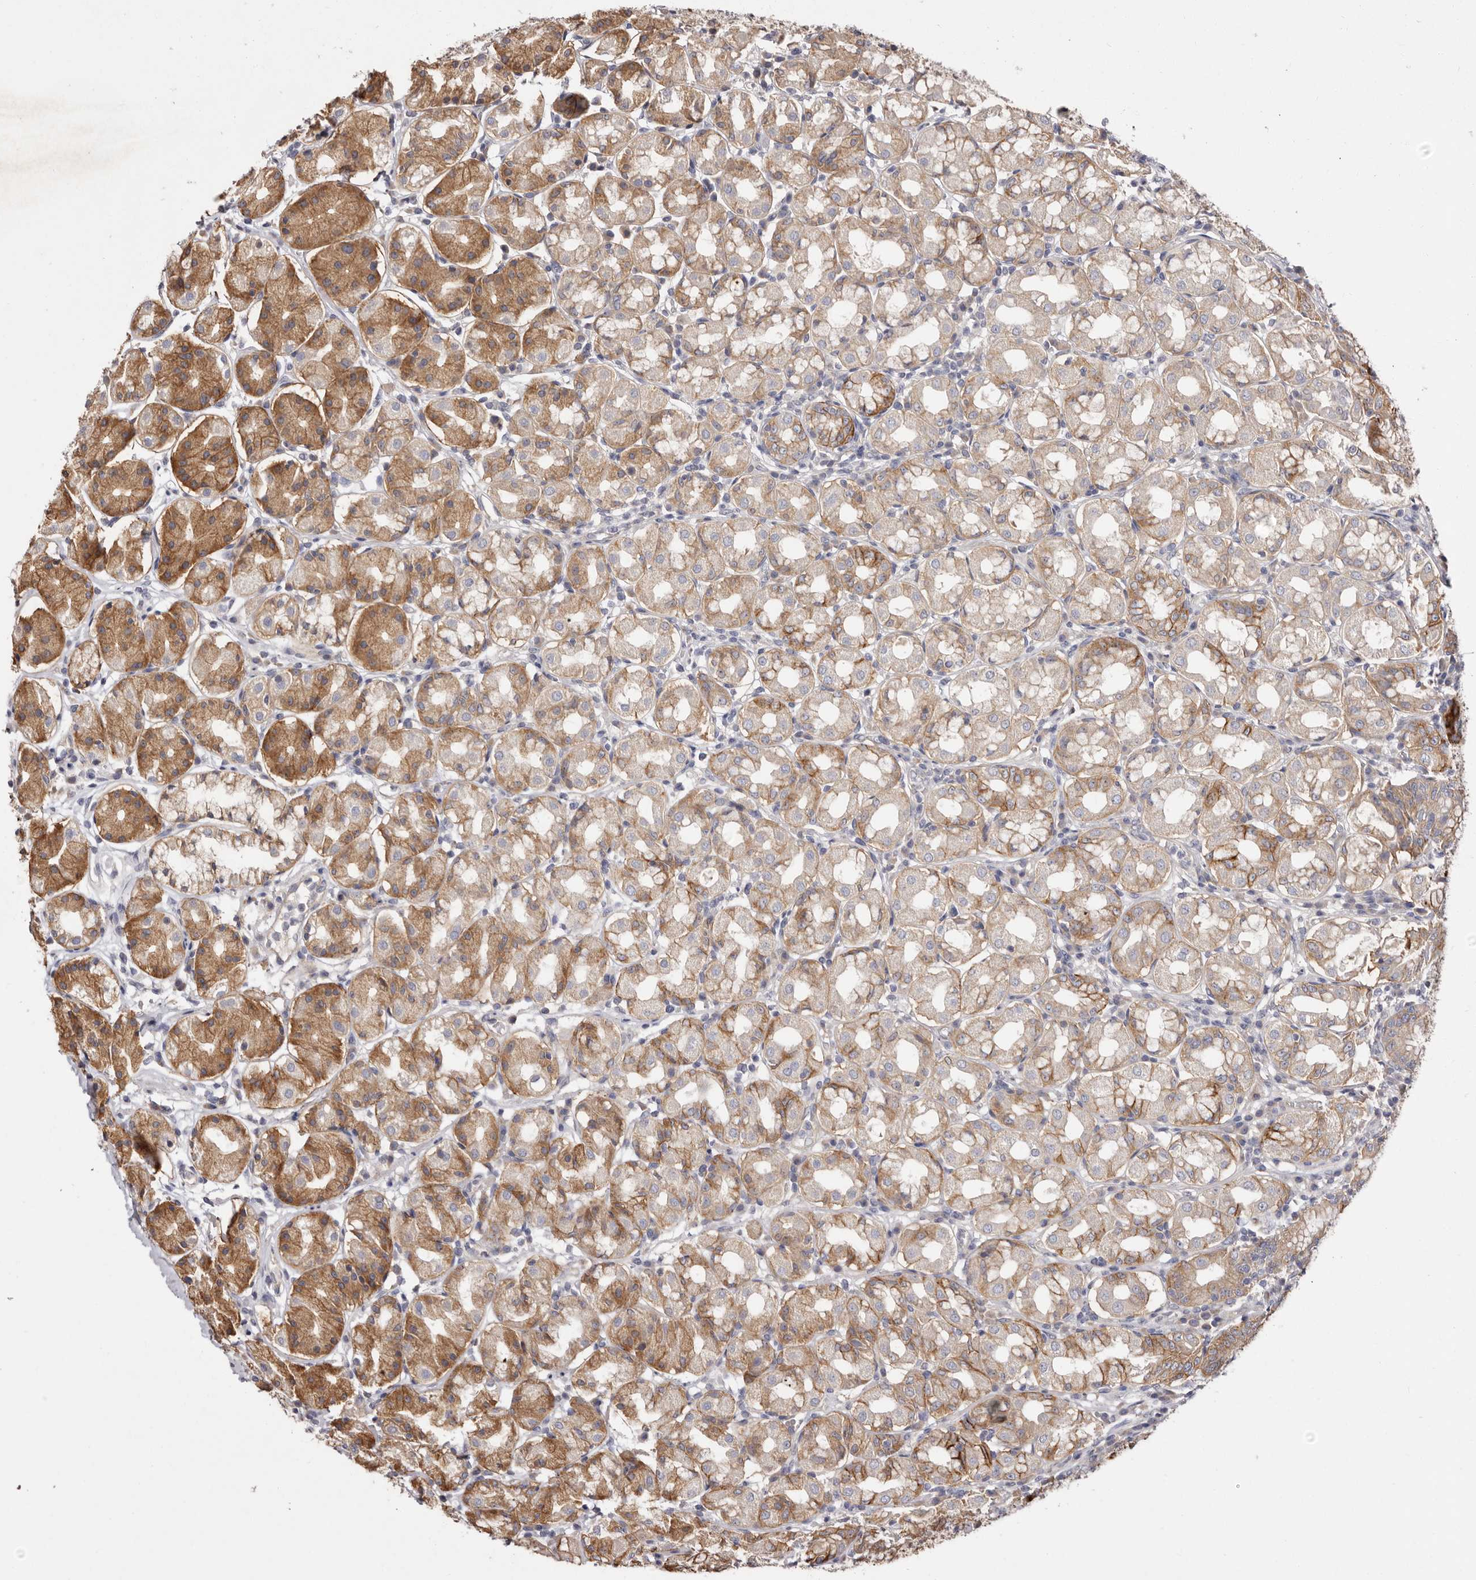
{"staining": {"intensity": "moderate", "quantity": "25%-75%", "location": "cytoplasmic/membranous"}, "tissue": "stomach", "cell_type": "Glandular cells", "image_type": "normal", "snomed": [{"axis": "morphology", "description": "Normal tissue, NOS"}, {"axis": "topography", "description": "Stomach"}, {"axis": "topography", "description": "Stomach, lower"}], "caption": "High-magnification brightfield microscopy of benign stomach stained with DAB (brown) and counterstained with hematoxylin (blue). glandular cells exhibit moderate cytoplasmic/membranous positivity is seen in about25%-75% of cells.", "gene": "FAM167B", "patient": {"sex": "female", "age": 56}}